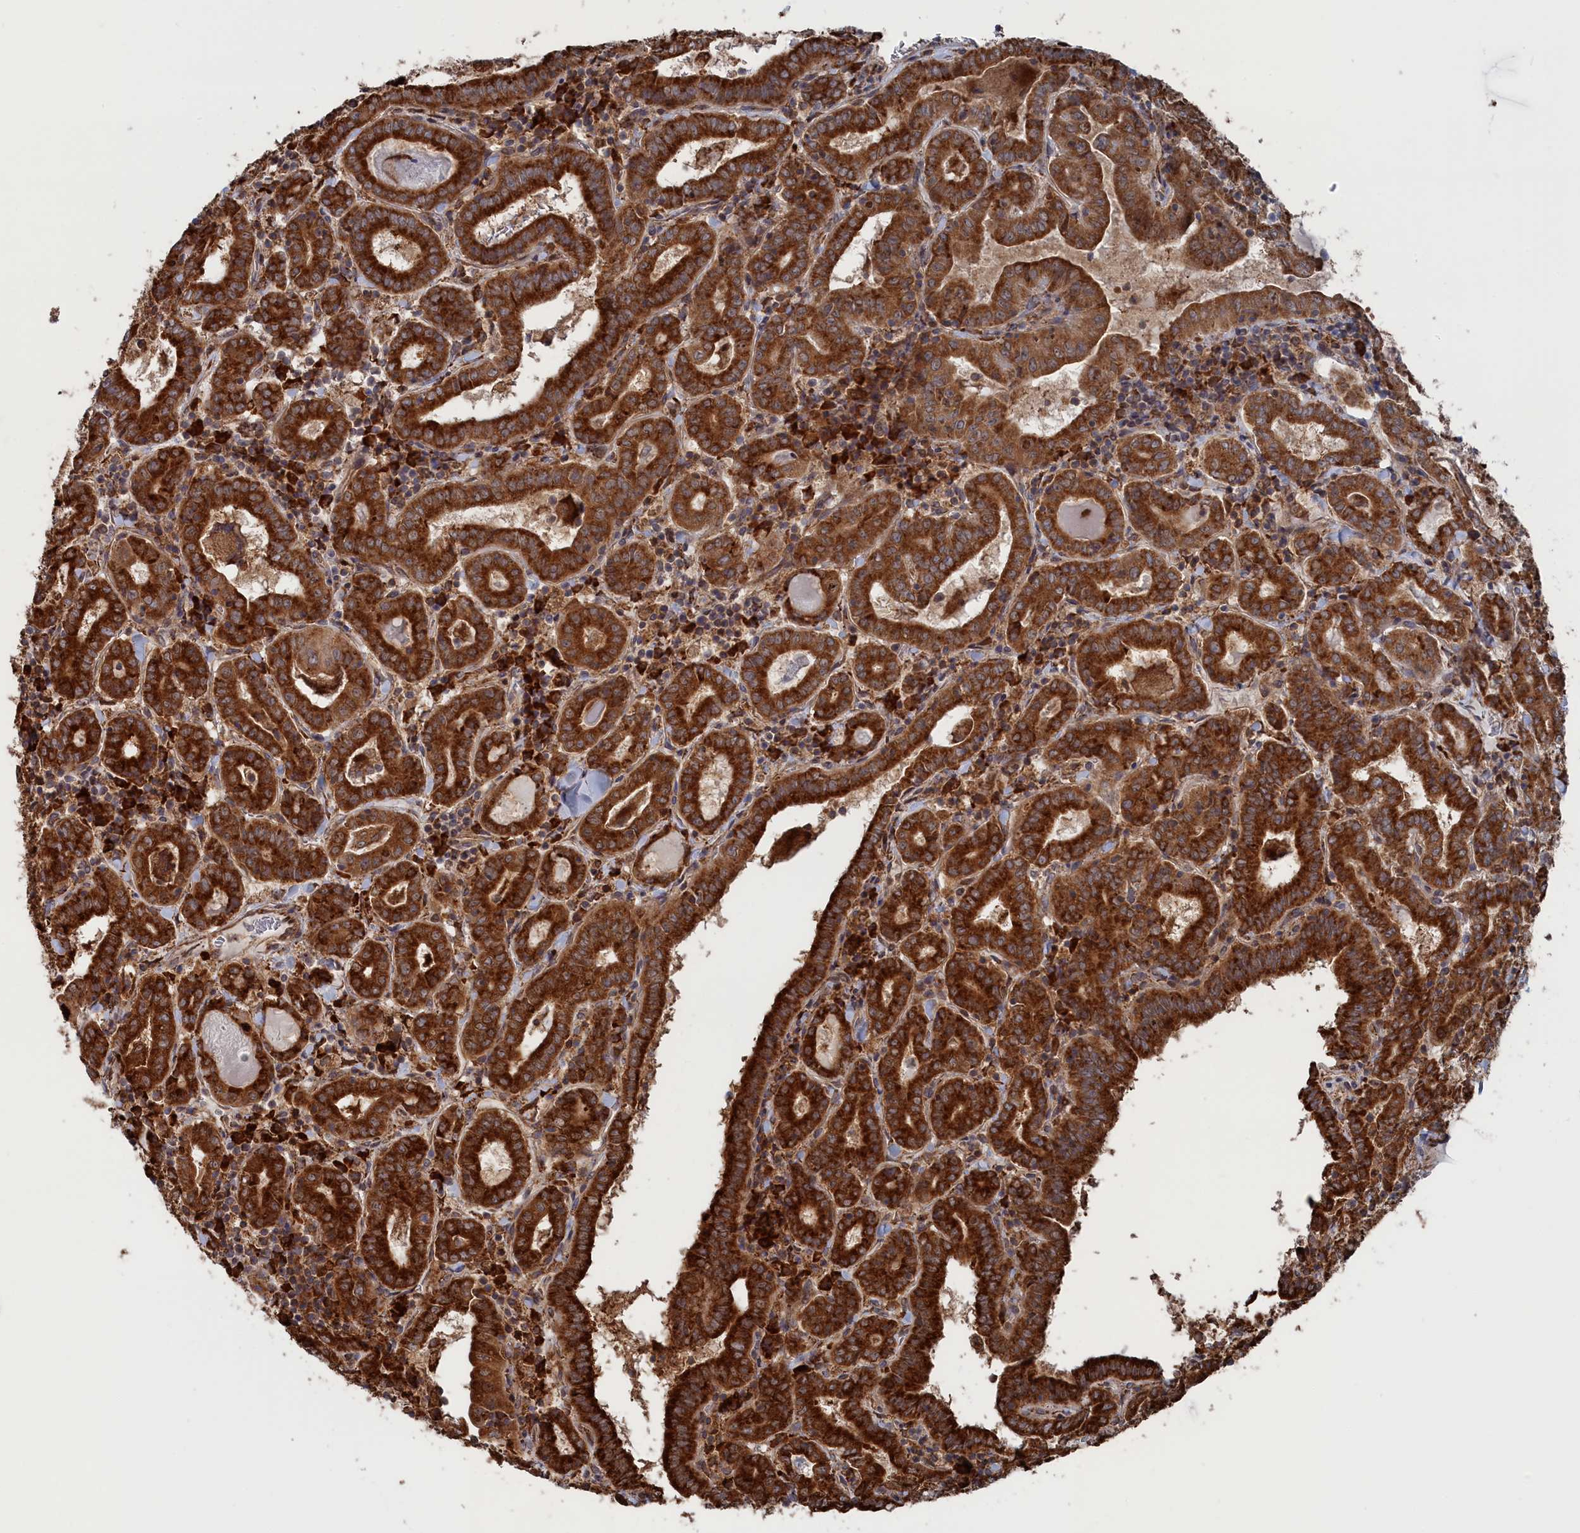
{"staining": {"intensity": "strong", "quantity": ">75%", "location": "cytoplasmic/membranous"}, "tissue": "thyroid cancer", "cell_type": "Tumor cells", "image_type": "cancer", "snomed": [{"axis": "morphology", "description": "Papillary adenocarcinoma, NOS"}, {"axis": "topography", "description": "Thyroid gland"}], "caption": "Immunohistochemical staining of thyroid cancer reveals high levels of strong cytoplasmic/membranous staining in approximately >75% of tumor cells.", "gene": "BPIFB6", "patient": {"sex": "female", "age": 72}}